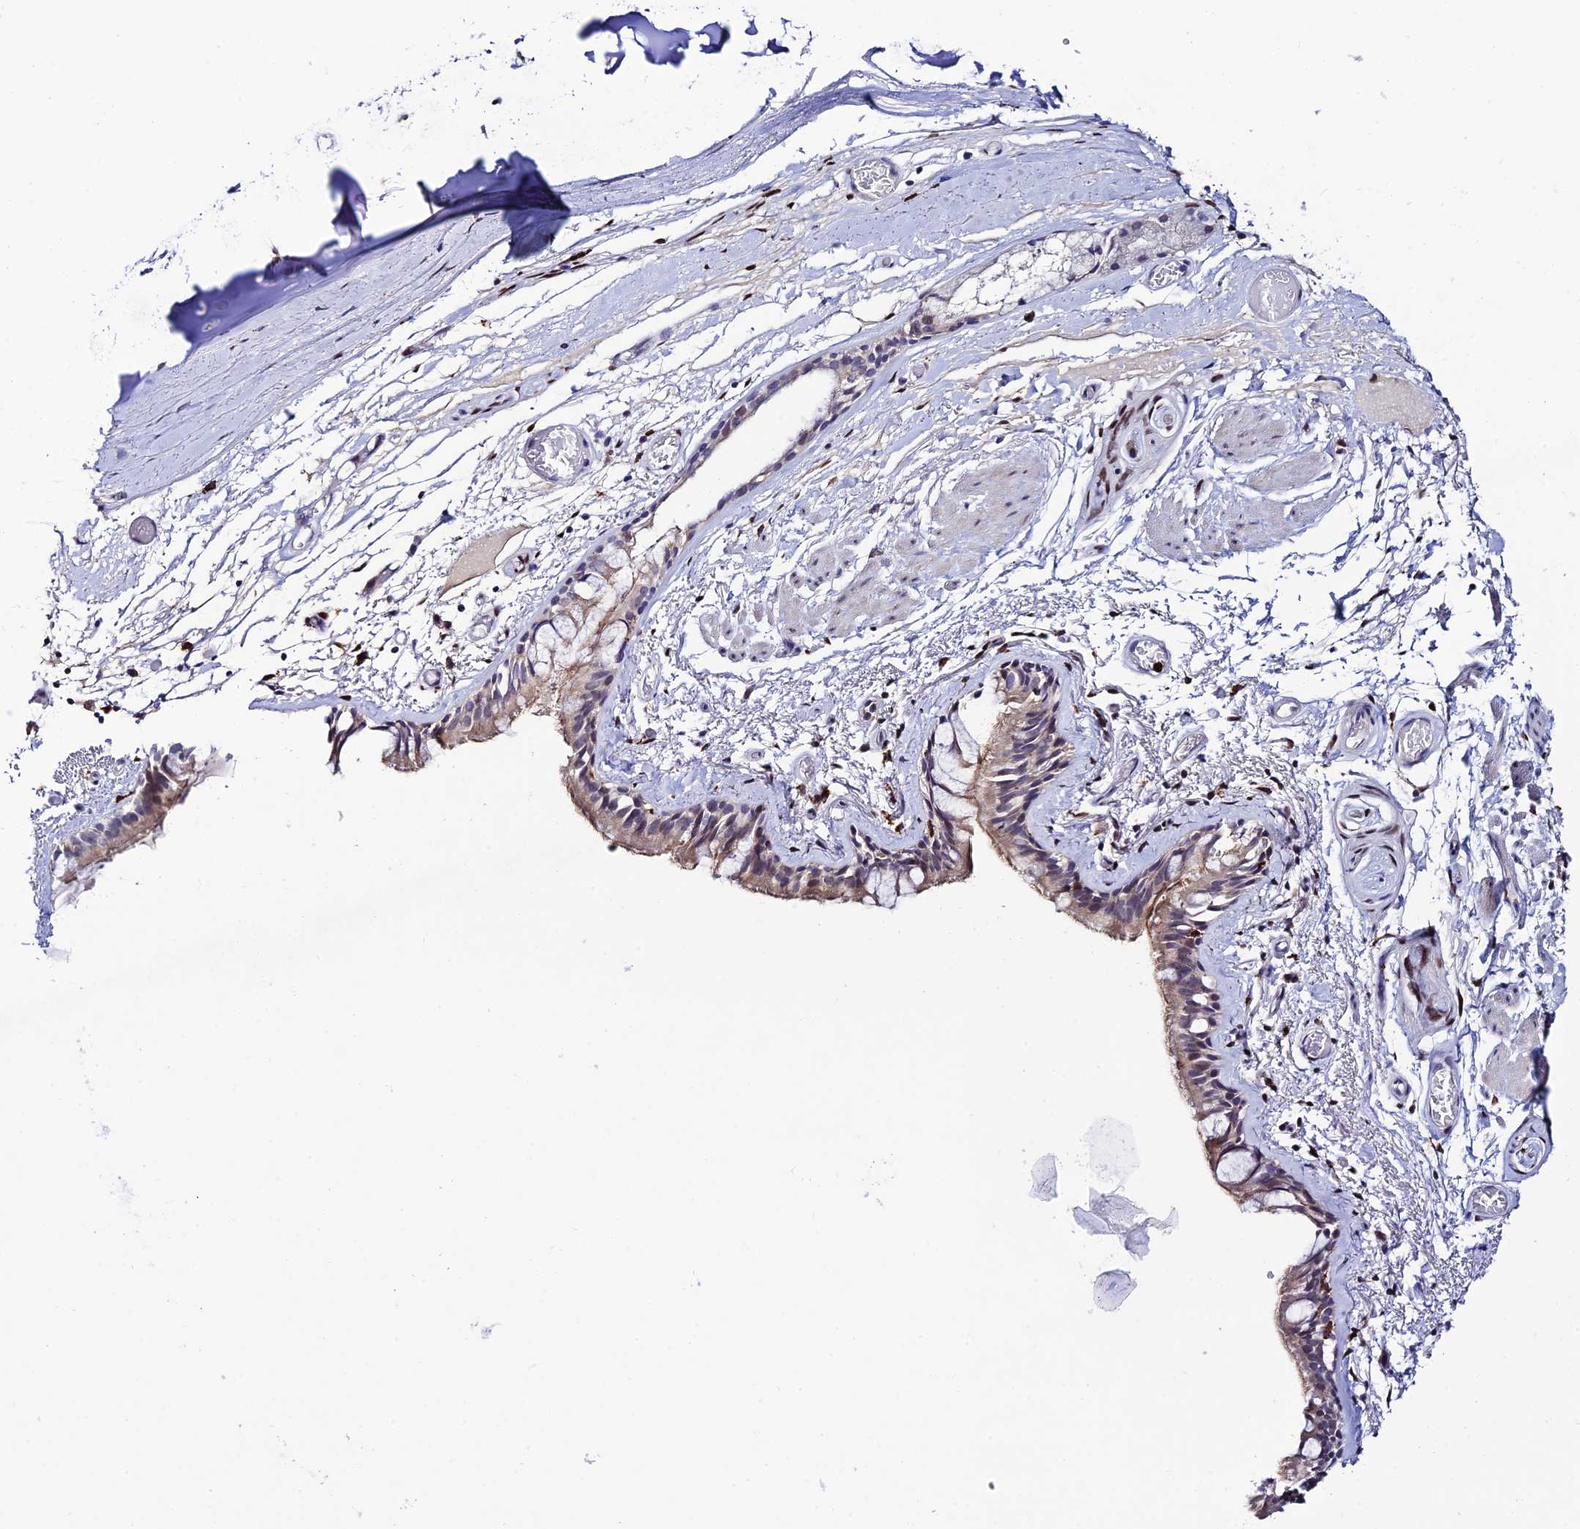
{"staining": {"intensity": "weak", "quantity": "<25%", "location": "cytoplasmic/membranous"}, "tissue": "bronchus", "cell_type": "Respiratory epithelial cells", "image_type": "normal", "snomed": [{"axis": "morphology", "description": "Normal tissue, NOS"}, {"axis": "topography", "description": "Cartilage tissue"}], "caption": "An IHC histopathology image of normal bronchus is shown. There is no staining in respiratory epithelial cells of bronchus.", "gene": "HIC1", "patient": {"sex": "male", "age": 63}}